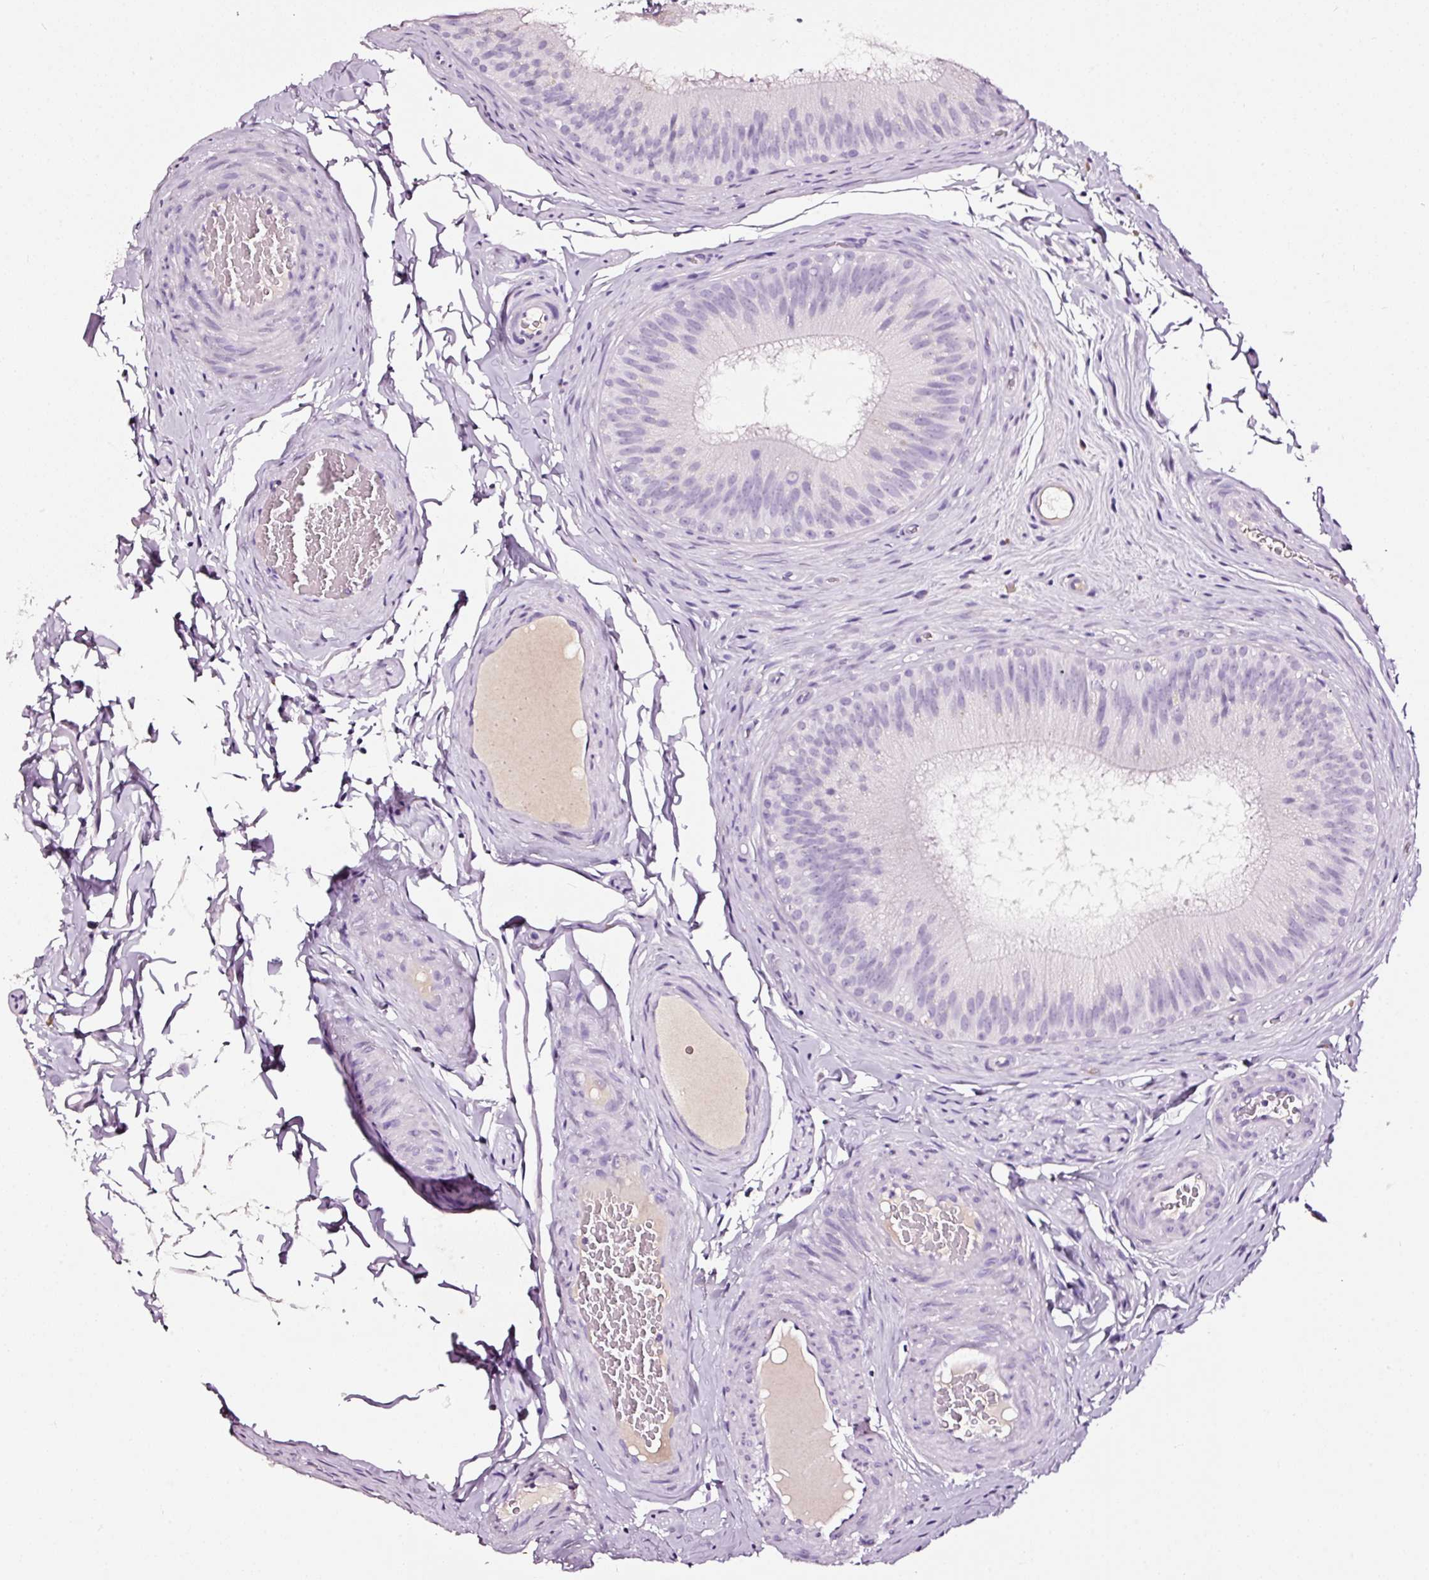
{"staining": {"intensity": "negative", "quantity": "none", "location": "none"}, "tissue": "epididymis", "cell_type": "Glandular cells", "image_type": "normal", "snomed": [{"axis": "morphology", "description": "Normal tissue, NOS"}, {"axis": "topography", "description": "Epididymis"}], "caption": "Immunohistochemistry photomicrograph of benign human epididymis stained for a protein (brown), which displays no staining in glandular cells.", "gene": "LAMP3", "patient": {"sex": "male", "age": 24}}